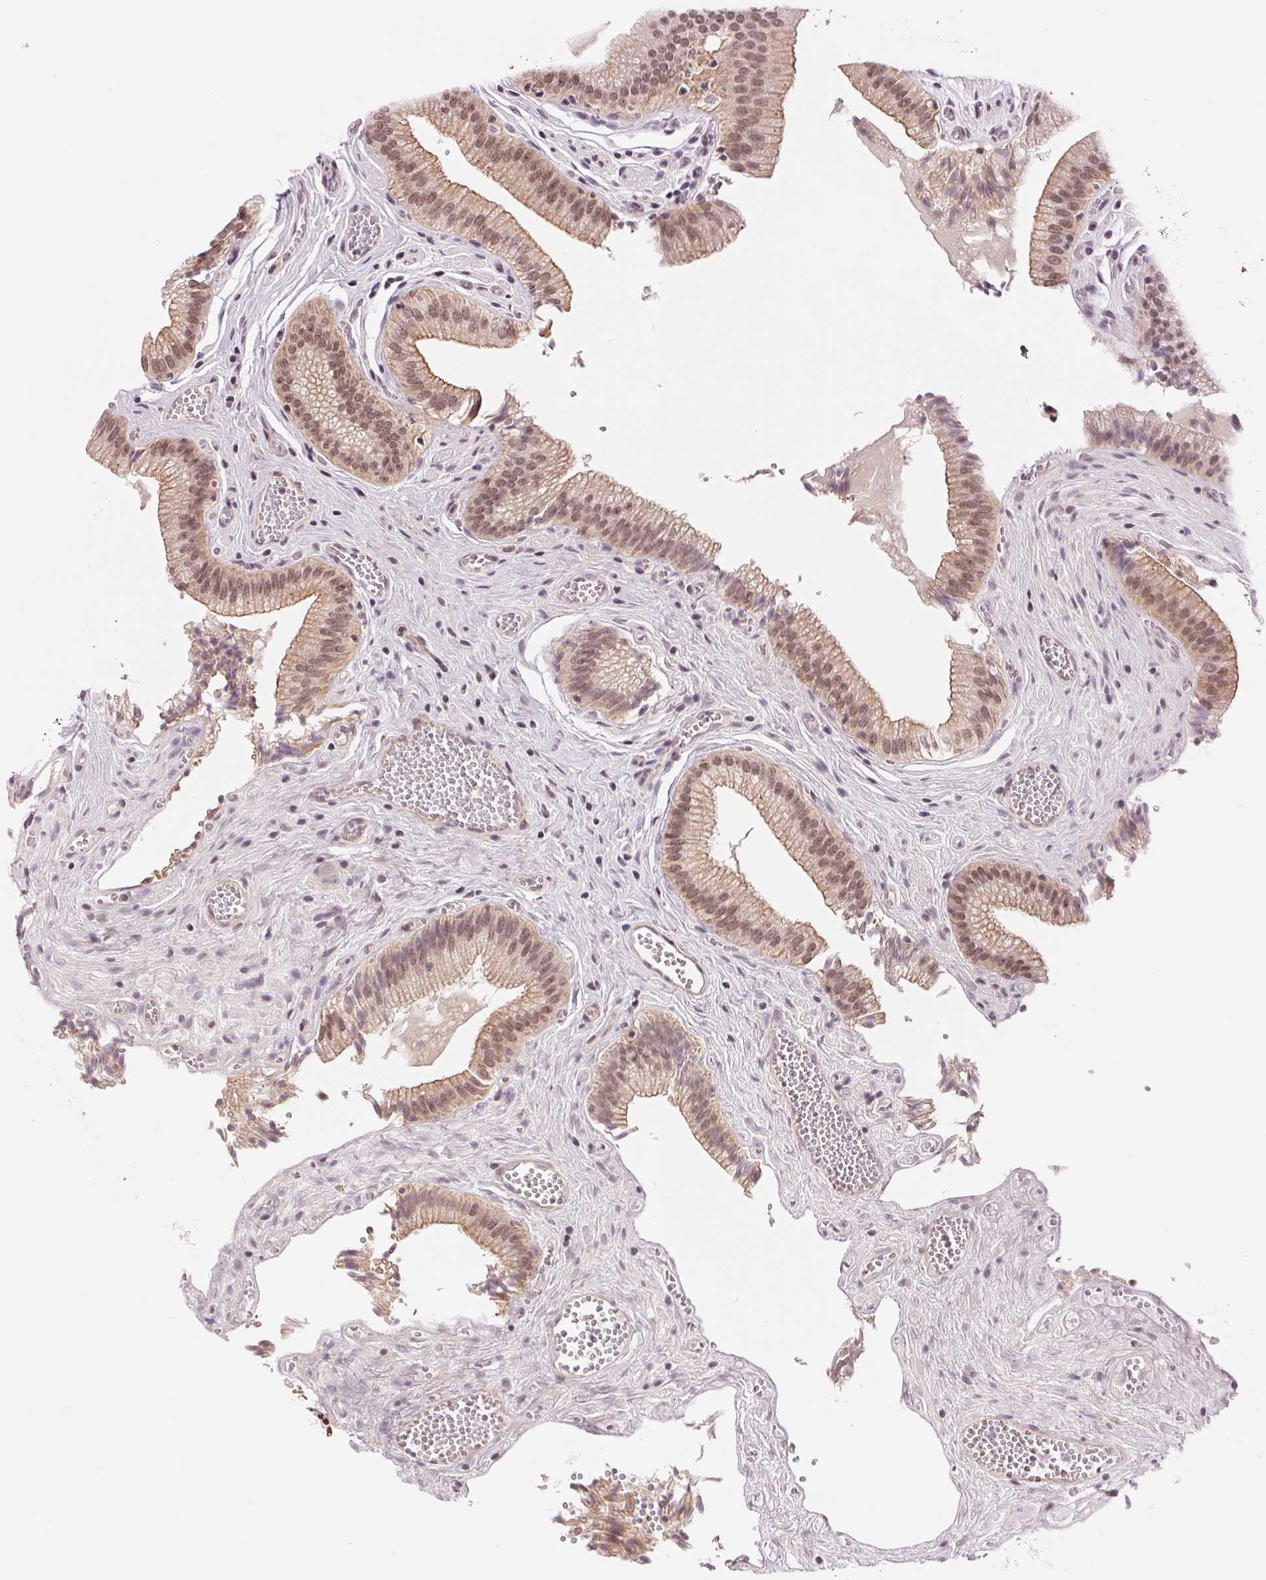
{"staining": {"intensity": "weak", "quantity": ">75%", "location": "cytoplasmic/membranous,nuclear"}, "tissue": "gallbladder", "cell_type": "Glandular cells", "image_type": "normal", "snomed": [{"axis": "morphology", "description": "Normal tissue, NOS"}, {"axis": "topography", "description": "Gallbladder"}, {"axis": "topography", "description": "Peripheral nerve tissue"}], "caption": "Protein staining of benign gallbladder exhibits weak cytoplasmic/membranous,nuclear staining in approximately >75% of glandular cells.", "gene": "BCAT1", "patient": {"sex": "male", "age": 17}}